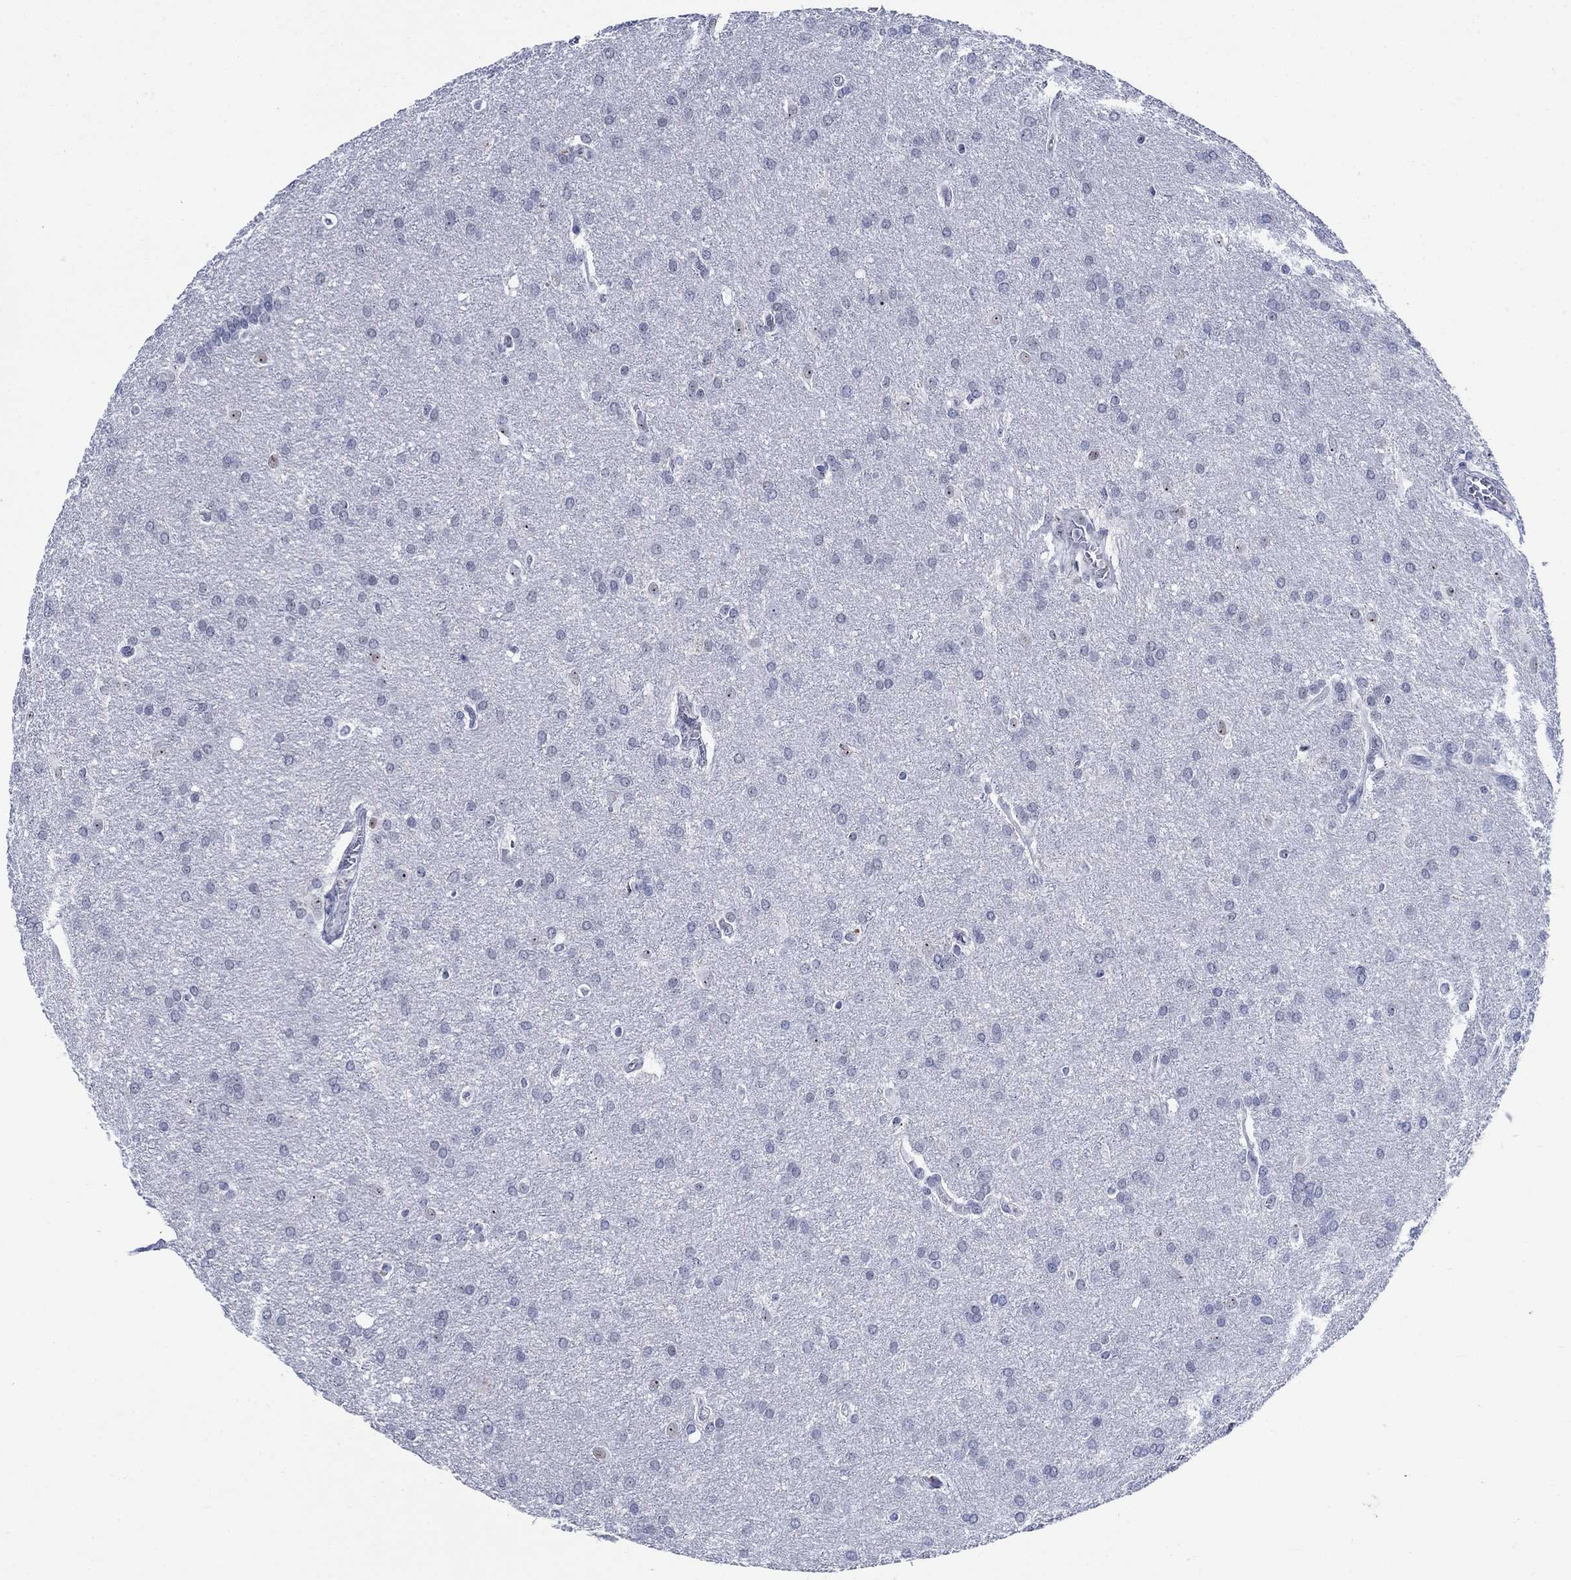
{"staining": {"intensity": "negative", "quantity": "none", "location": "none"}, "tissue": "glioma", "cell_type": "Tumor cells", "image_type": "cancer", "snomed": [{"axis": "morphology", "description": "Glioma, malignant, Low grade"}, {"axis": "topography", "description": "Brain"}], "caption": "IHC of human glioma reveals no expression in tumor cells.", "gene": "ZNF446", "patient": {"sex": "female", "age": 32}}